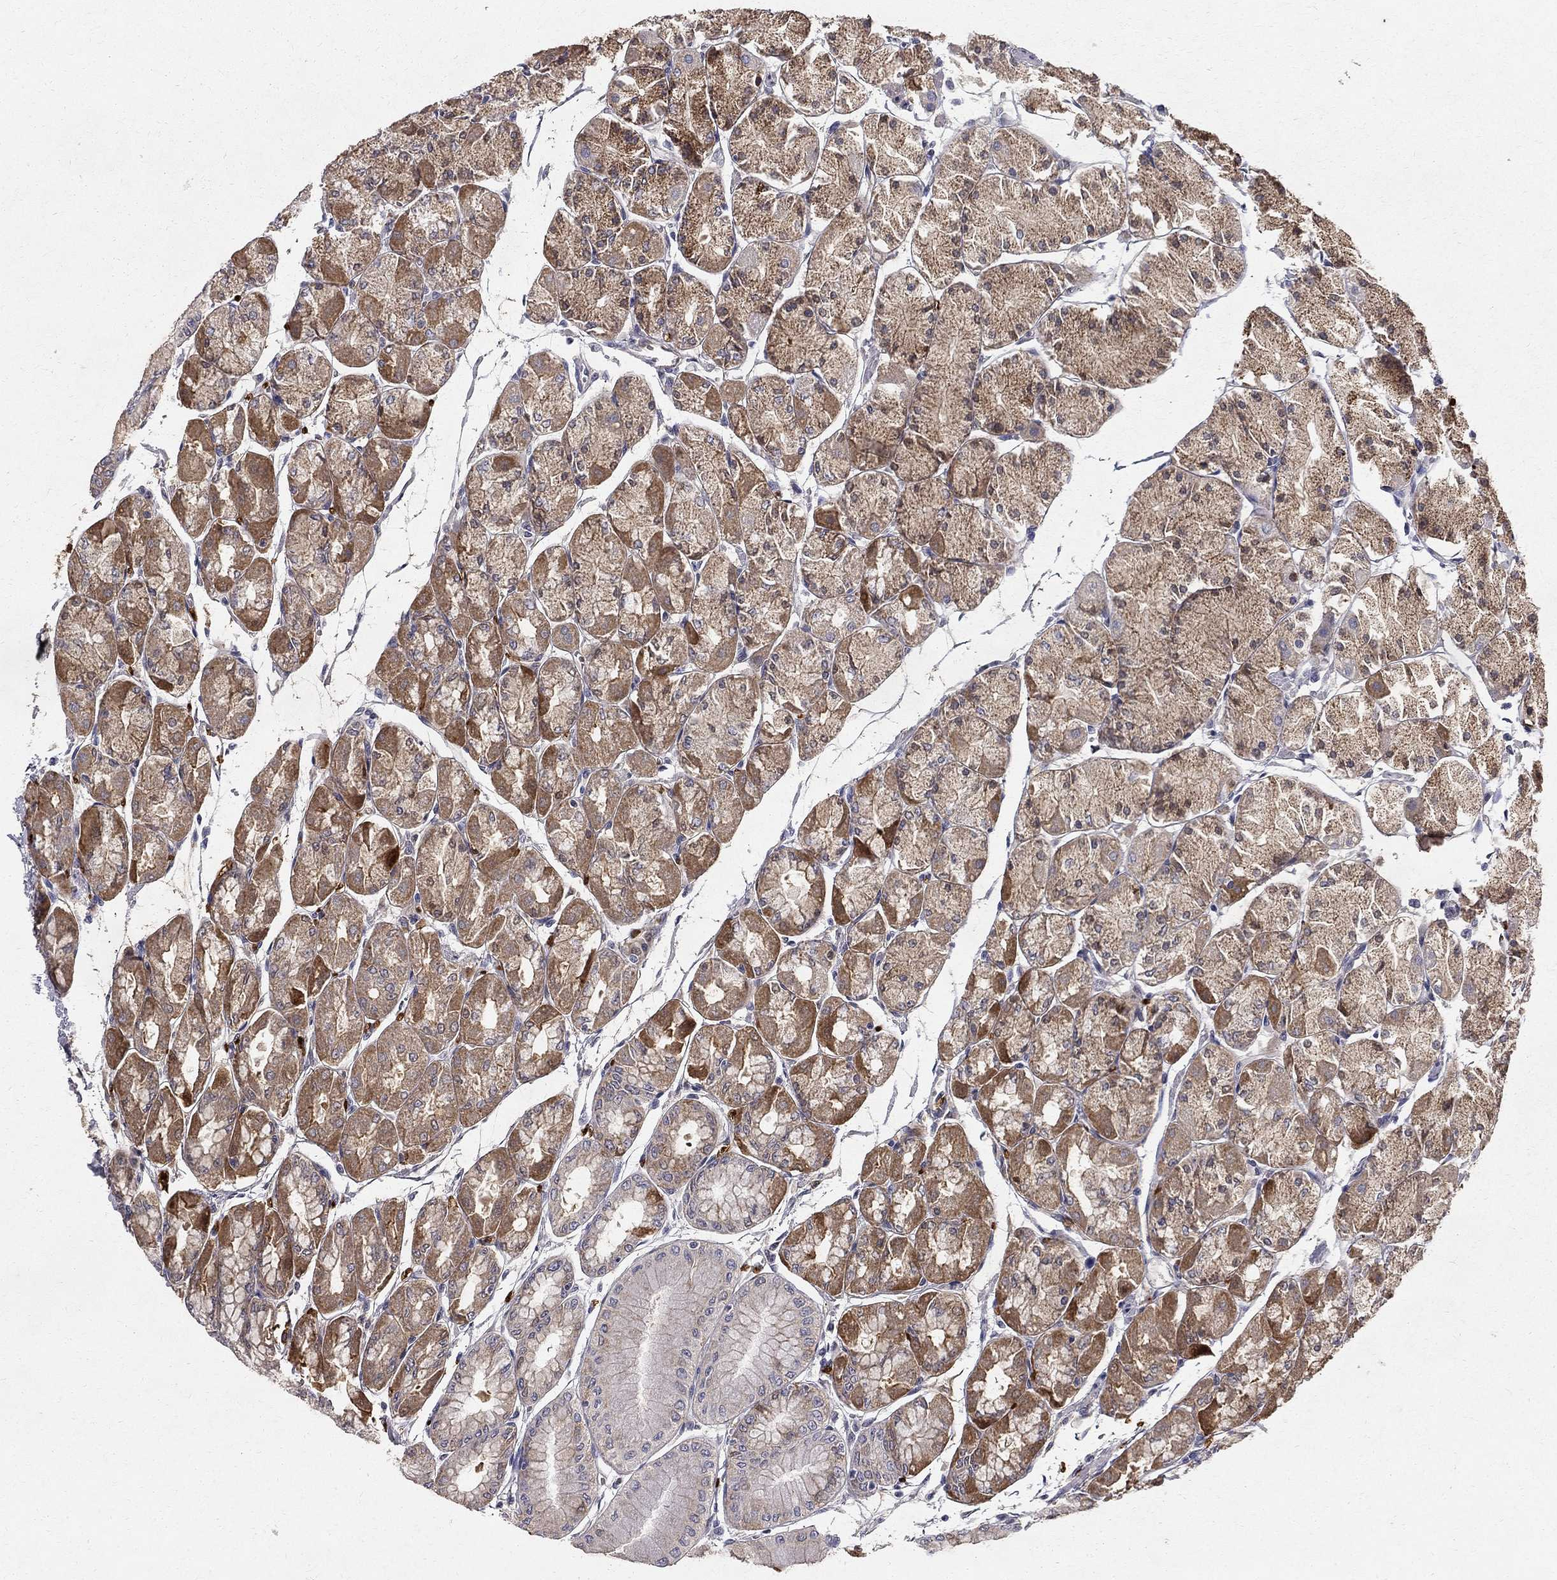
{"staining": {"intensity": "moderate", "quantity": "25%-75%", "location": "cytoplasmic/membranous"}, "tissue": "stomach", "cell_type": "Glandular cells", "image_type": "normal", "snomed": [{"axis": "morphology", "description": "Normal tissue, NOS"}, {"axis": "topography", "description": "Stomach, upper"}], "caption": "Moderate cytoplasmic/membranous protein positivity is present in approximately 25%-75% of glandular cells in stomach.", "gene": "CLIC6", "patient": {"sex": "male", "age": 60}}